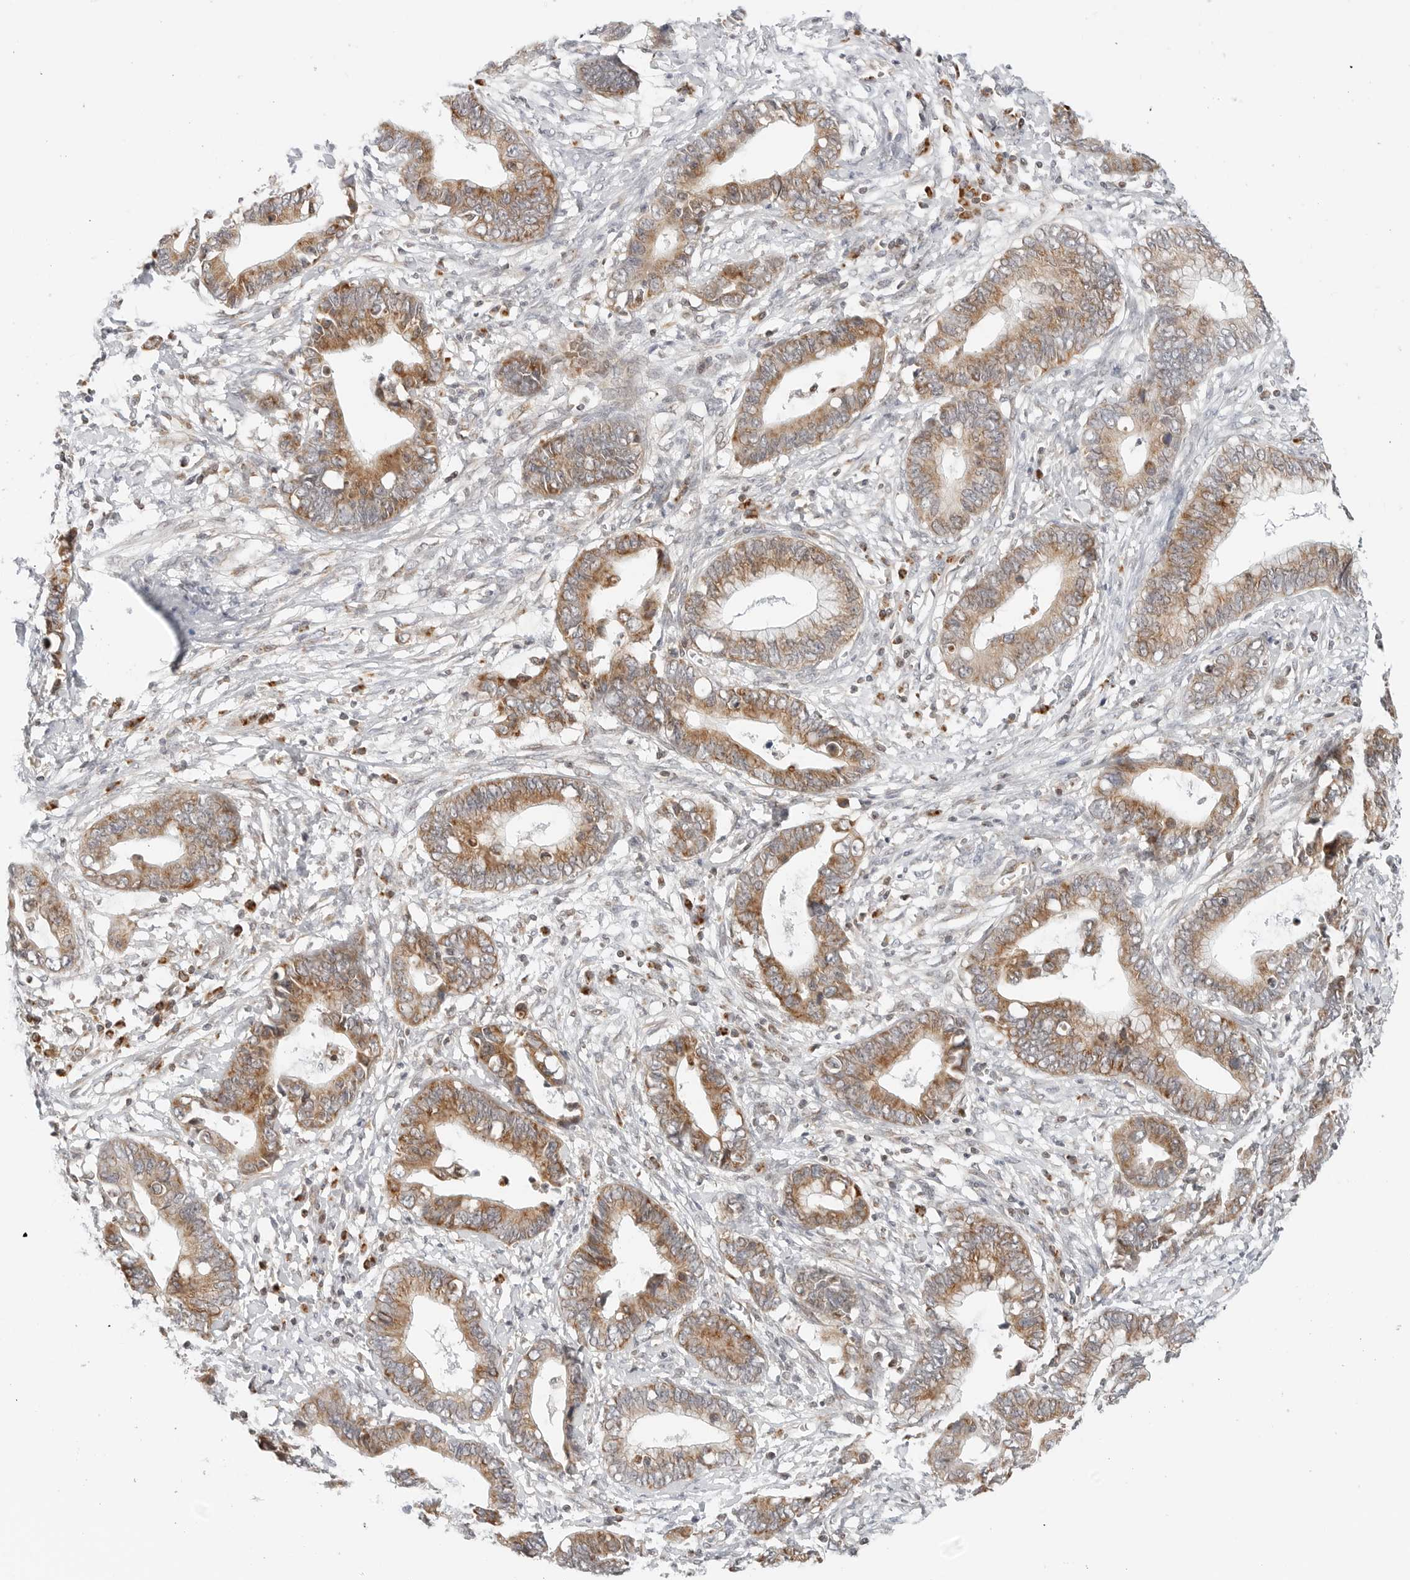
{"staining": {"intensity": "moderate", "quantity": ">75%", "location": "cytoplasmic/membranous"}, "tissue": "cervical cancer", "cell_type": "Tumor cells", "image_type": "cancer", "snomed": [{"axis": "morphology", "description": "Adenocarcinoma, NOS"}, {"axis": "topography", "description": "Cervix"}], "caption": "The immunohistochemical stain labels moderate cytoplasmic/membranous staining in tumor cells of adenocarcinoma (cervical) tissue. (DAB = brown stain, brightfield microscopy at high magnification).", "gene": "DYRK4", "patient": {"sex": "female", "age": 44}}